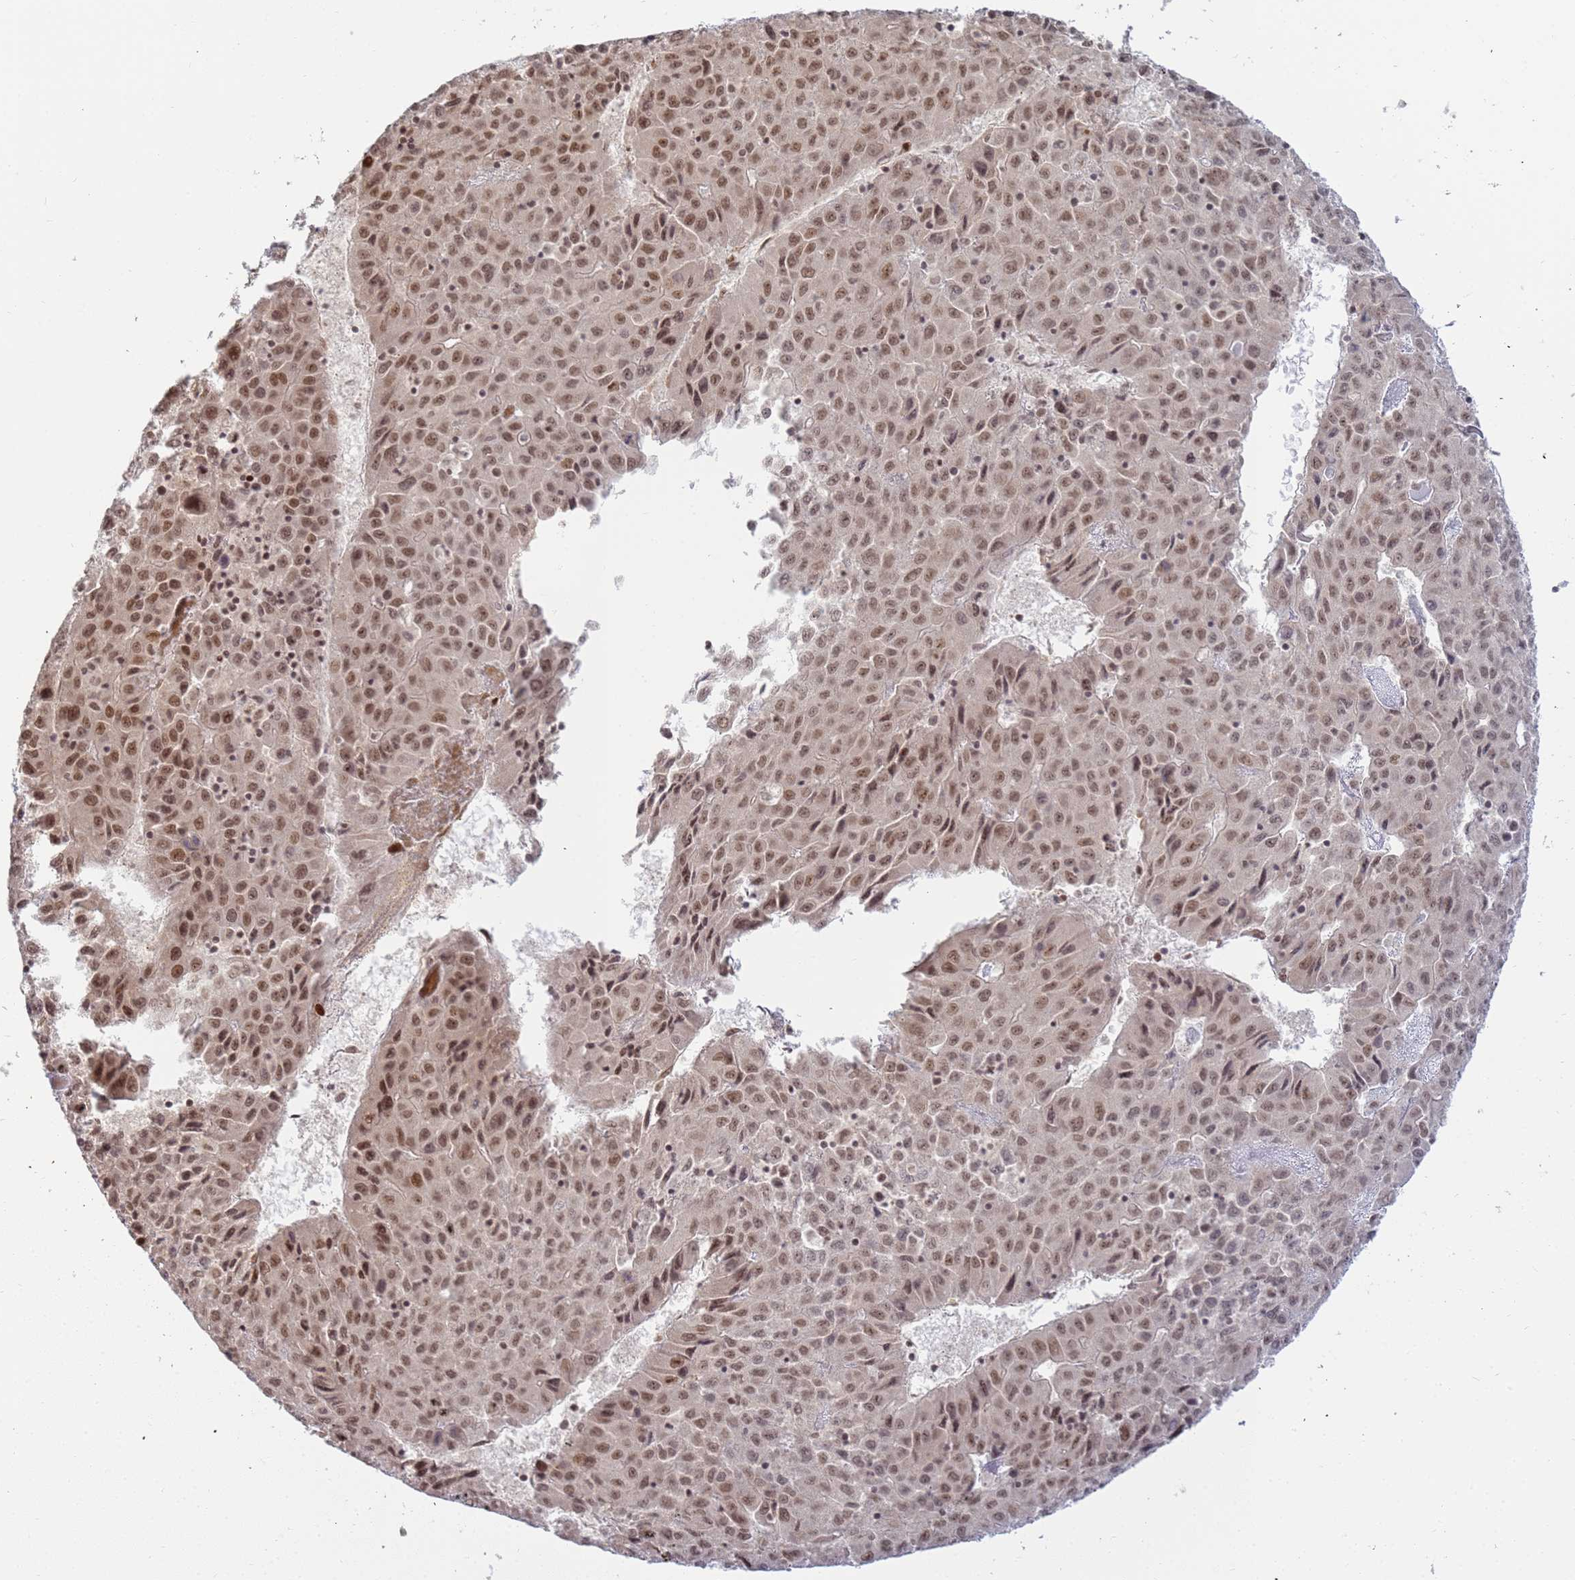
{"staining": {"intensity": "moderate", "quantity": ">75%", "location": "nuclear"}, "tissue": "liver cancer", "cell_type": "Tumor cells", "image_type": "cancer", "snomed": [{"axis": "morphology", "description": "Carcinoma, Hepatocellular, NOS"}, {"axis": "topography", "description": "Liver"}], "caption": "Brown immunohistochemical staining in liver cancer demonstrates moderate nuclear positivity in approximately >75% of tumor cells.", "gene": "ABCA2", "patient": {"sex": "female", "age": 53}}